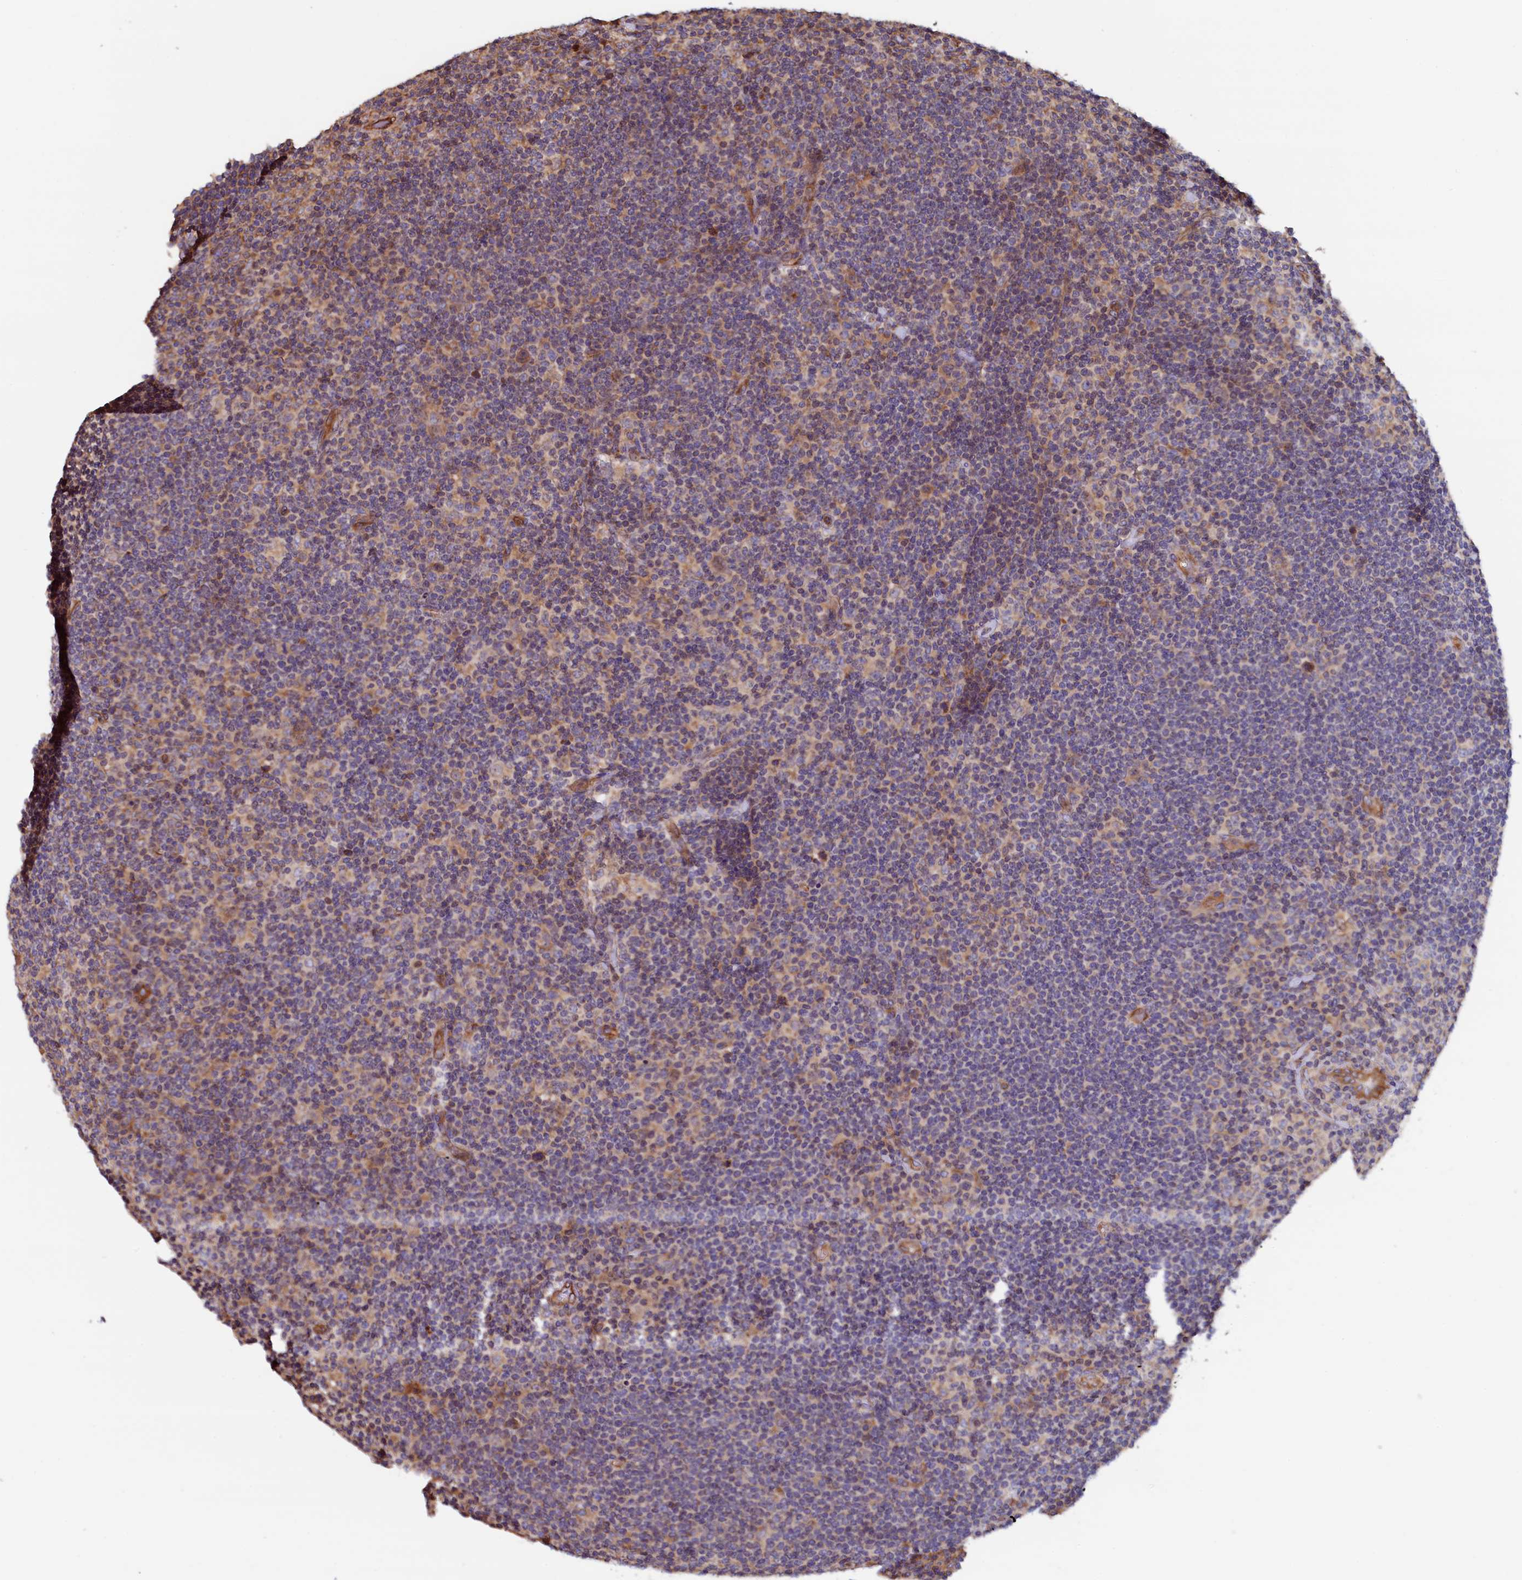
{"staining": {"intensity": "weak", "quantity": "25%-75%", "location": "cytoplasmic/membranous"}, "tissue": "lymphoma", "cell_type": "Tumor cells", "image_type": "cancer", "snomed": [{"axis": "morphology", "description": "Hodgkin's disease, NOS"}, {"axis": "topography", "description": "Lymph node"}], "caption": "The histopathology image exhibits staining of Hodgkin's disease, revealing weak cytoplasmic/membranous protein positivity (brown color) within tumor cells.", "gene": "ATXN2L", "patient": {"sex": "female", "age": 57}}